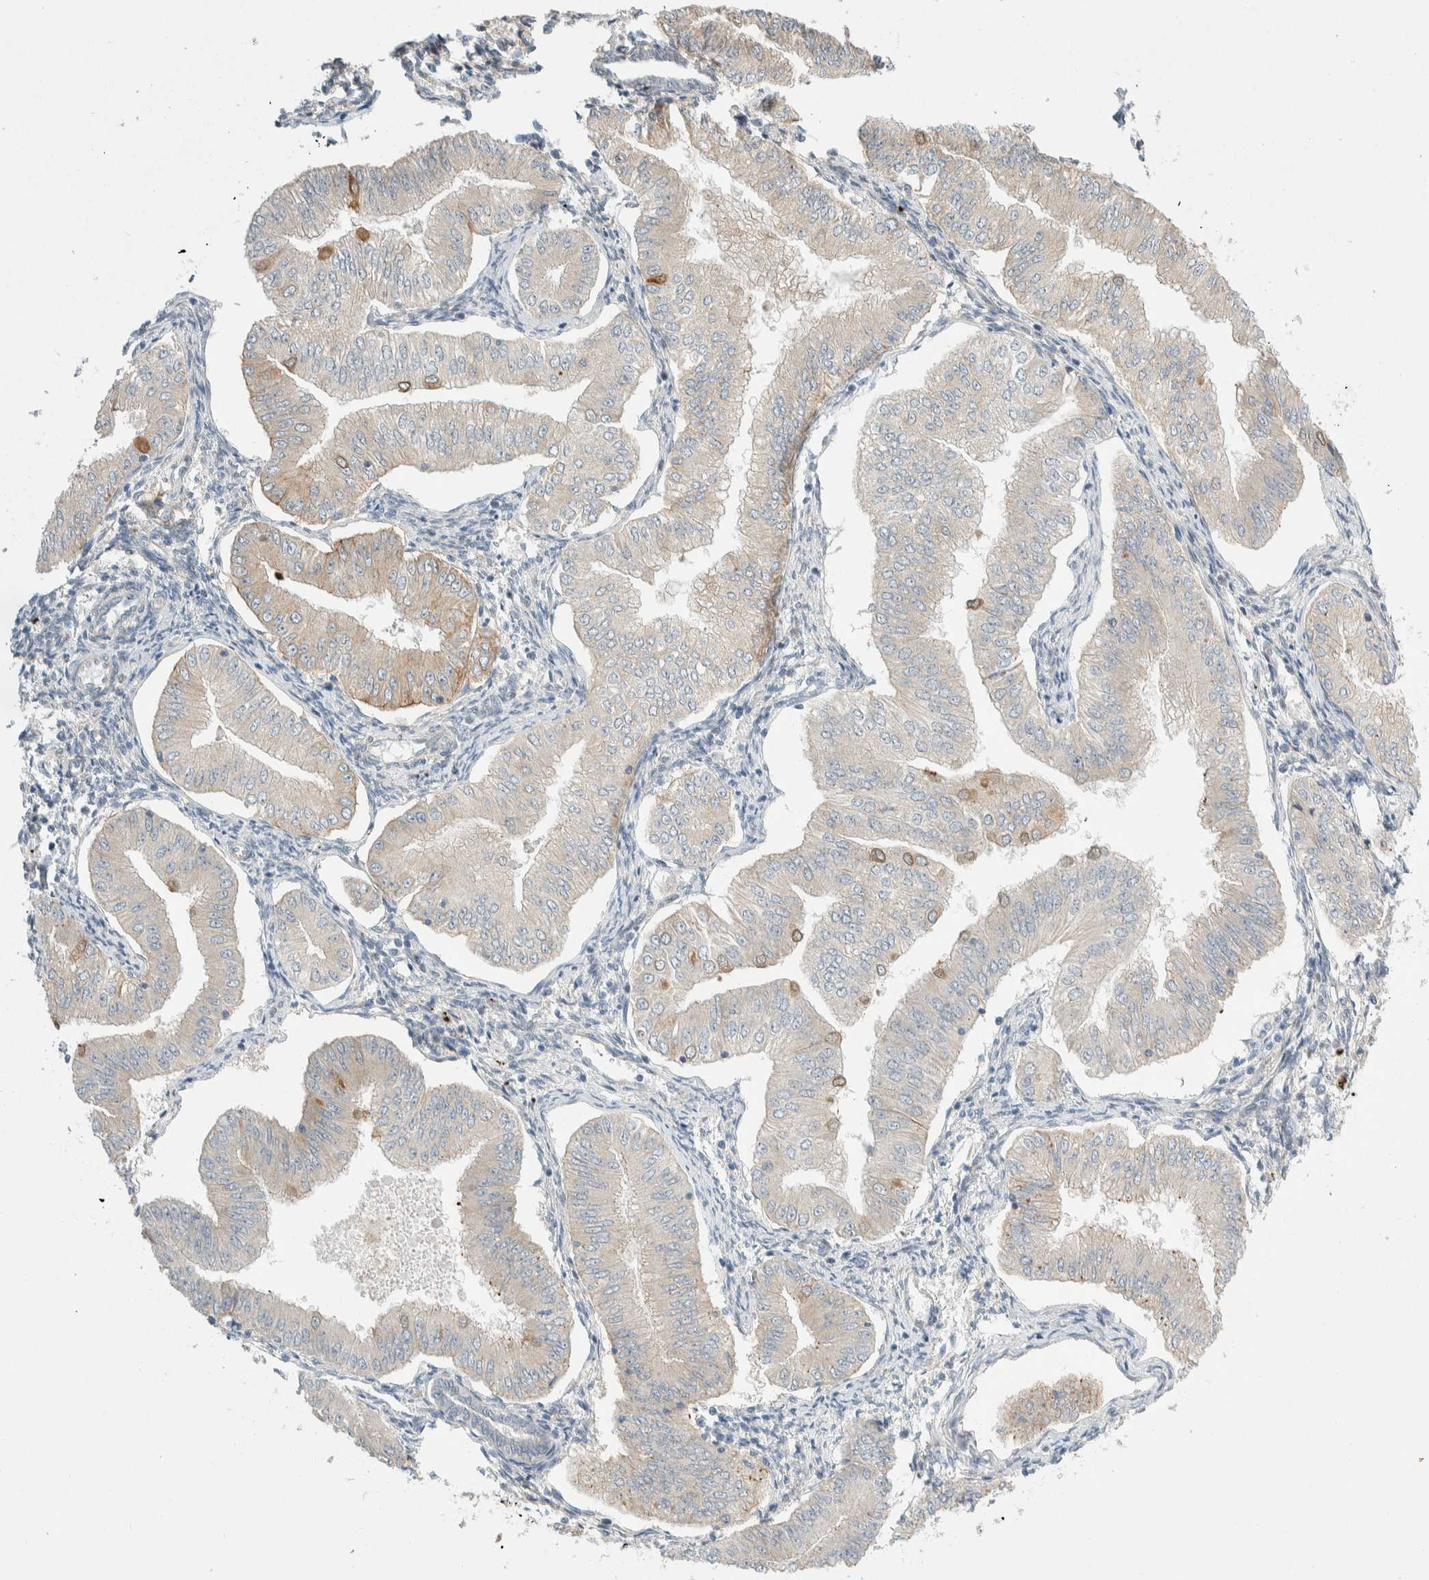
{"staining": {"intensity": "moderate", "quantity": "<25%", "location": "cytoplasmic/membranous"}, "tissue": "endometrial cancer", "cell_type": "Tumor cells", "image_type": "cancer", "snomed": [{"axis": "morphology", "description": "Normal tissue, NOS"}, {"axis": "morphology", "description": "Adenocarcinoma, NOS"}, {"axis": "topography", "description": "Endometrium"}], "caption": "Adenocarcinoma (endometrial) stained with a protein marker demonstrates moderate staining in tumor cells.", "gene": "TMEM184B", "patient": {"sex": "female", "age": 53}}